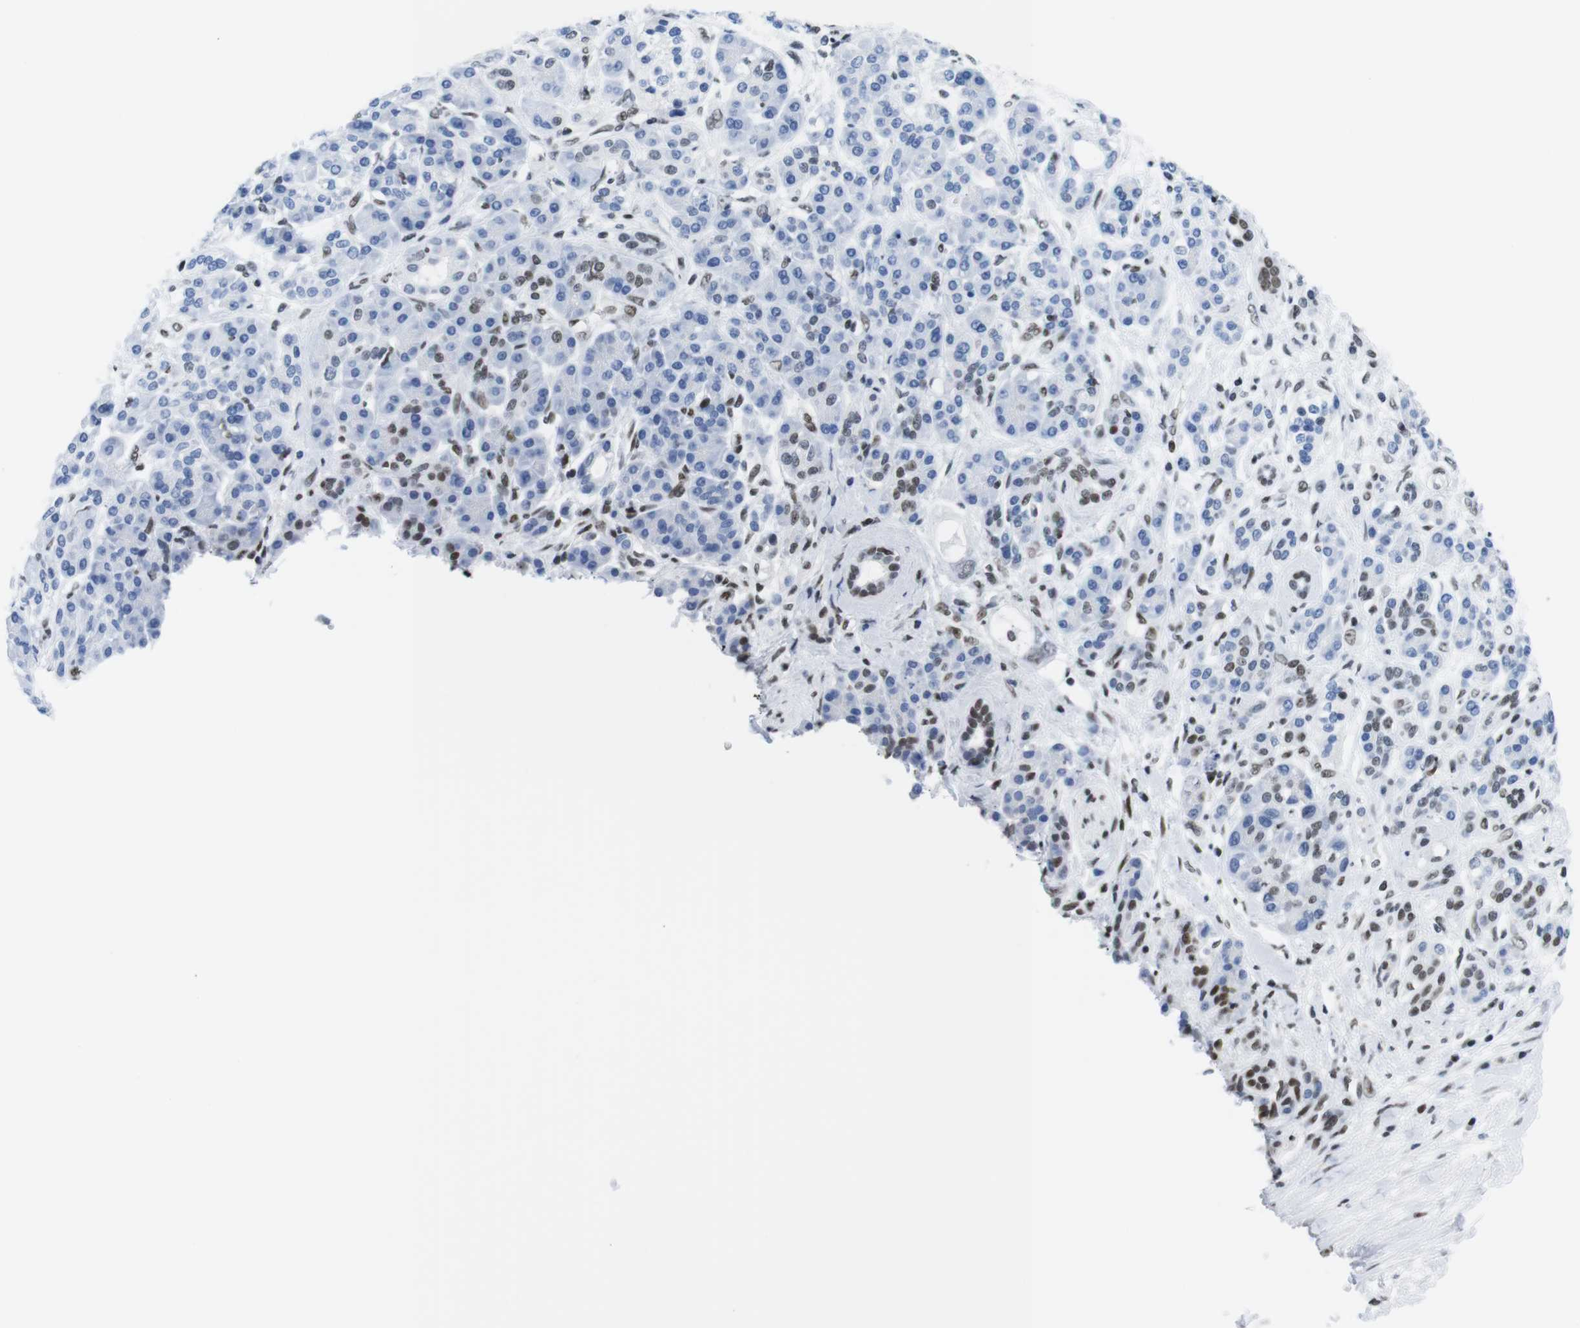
{"staining": {"intensity": "negative", "quantity": "none", "location": "none"}, "tissue": "pancreatic cancer", "cell_type": "Tumor cells", "image_type": "cancer", "snomed": [{"axis": "morphology", "description": "Adenocarcinoma, NOS"}, {"axis": "topography", "description": "Pancreas"}], "caption": "Pancreatic cancer (adenocarcinoma) was stained to show a protein in brown. There is no significant expression in tumor cells. (Immunohistochemistry, brightfield microscopy, high magnification).", "gene": "IFI16", "patient": {"sex": "female", "age": 56}}